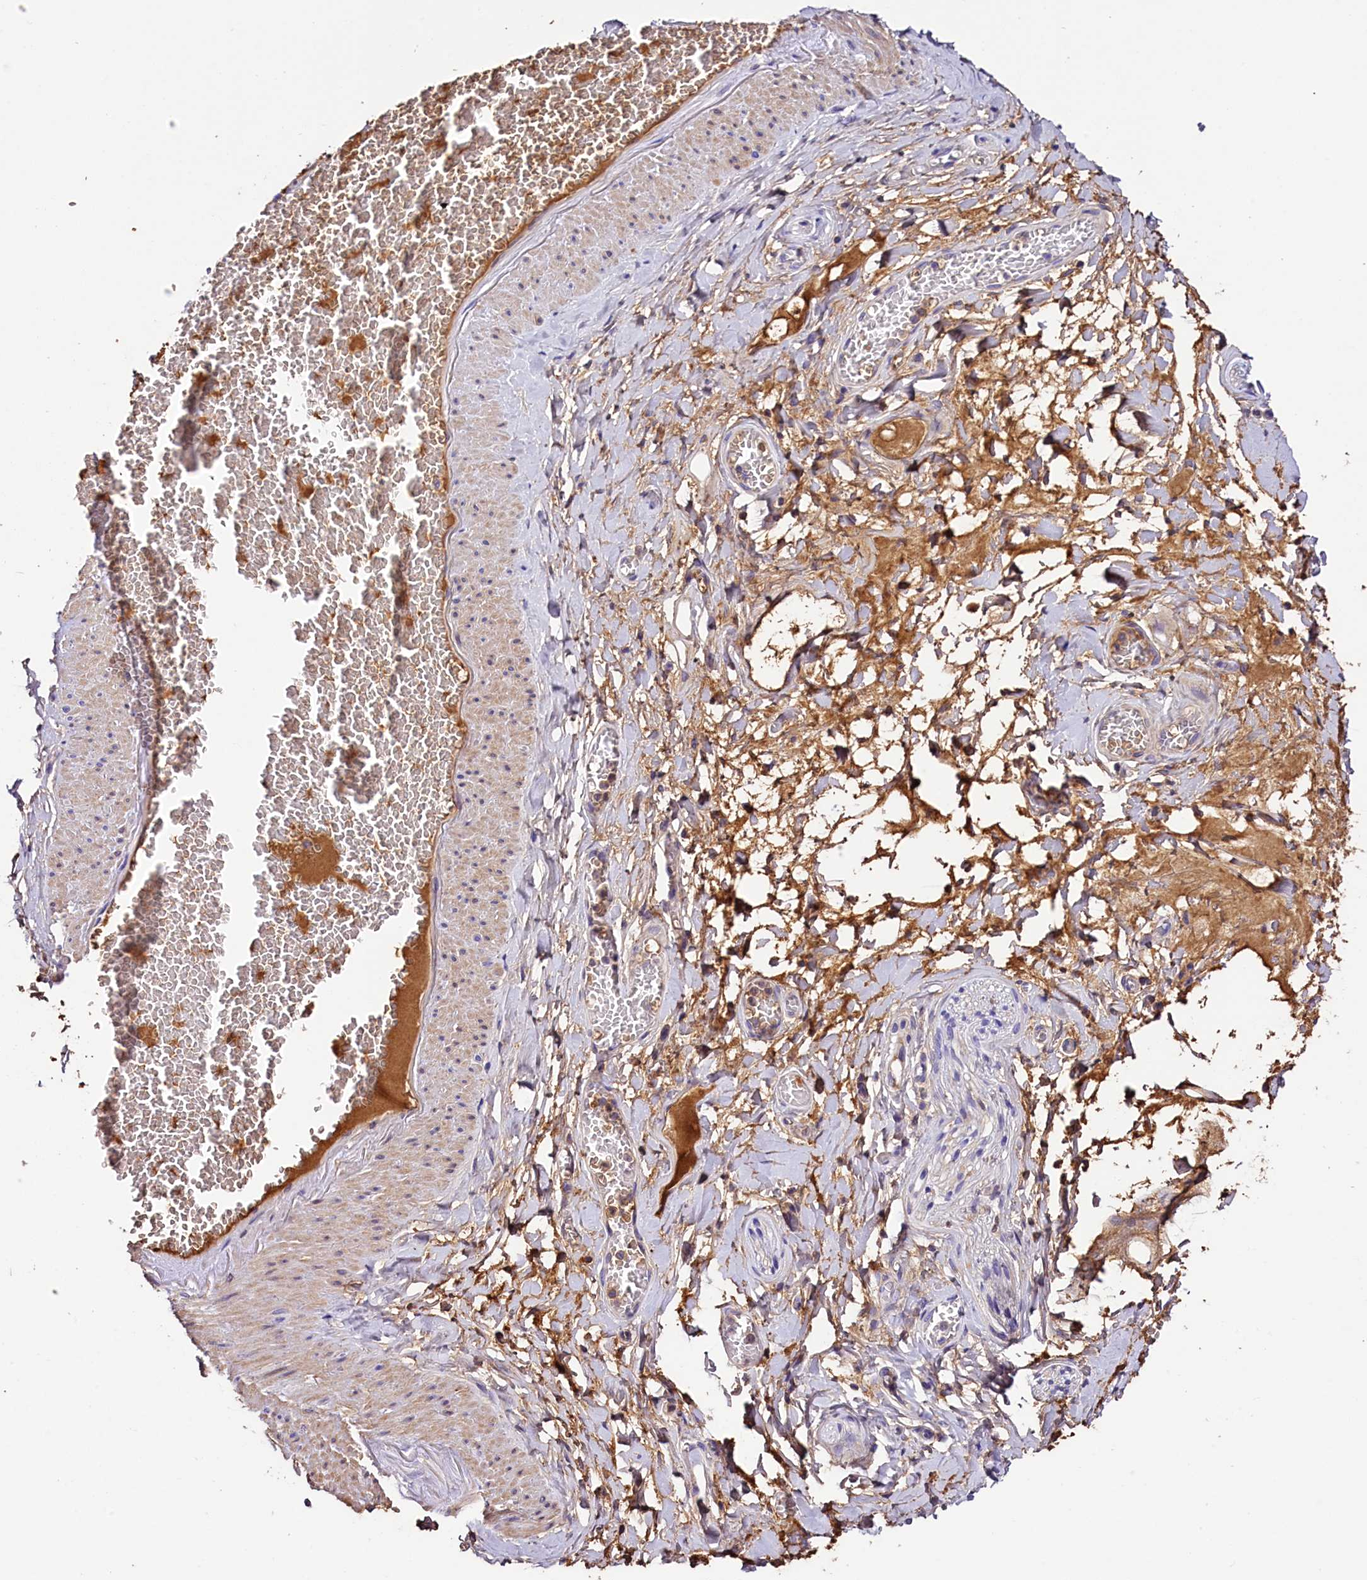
{"staining": {"intensity": "negative", "quantity": "none", "location": "none"}, "tissue": "adipose tissue", "cell_type": "Adipocytes", "image_type": "normal", "snomed": [{"axis": "morphology", "description": "Normal tissue, NOS"}, {"axis": "topography", "description": "Salivary gland"}, {"axis": "topography", "description": "Peripheral nerve tissue"}], "caption": "Adipose tissue was stained to show a protein in brown. There is no significant staining in adipocytes. (Stains: DAB (3,3'-diaminobenzidine) immunohistochemistry (IHC) with hematoxylin counter stain, Microscopy: brightfield microscopy at high magnification).", "gene": "ARMC6", "patient": {"sex": "male", "age": 62}}